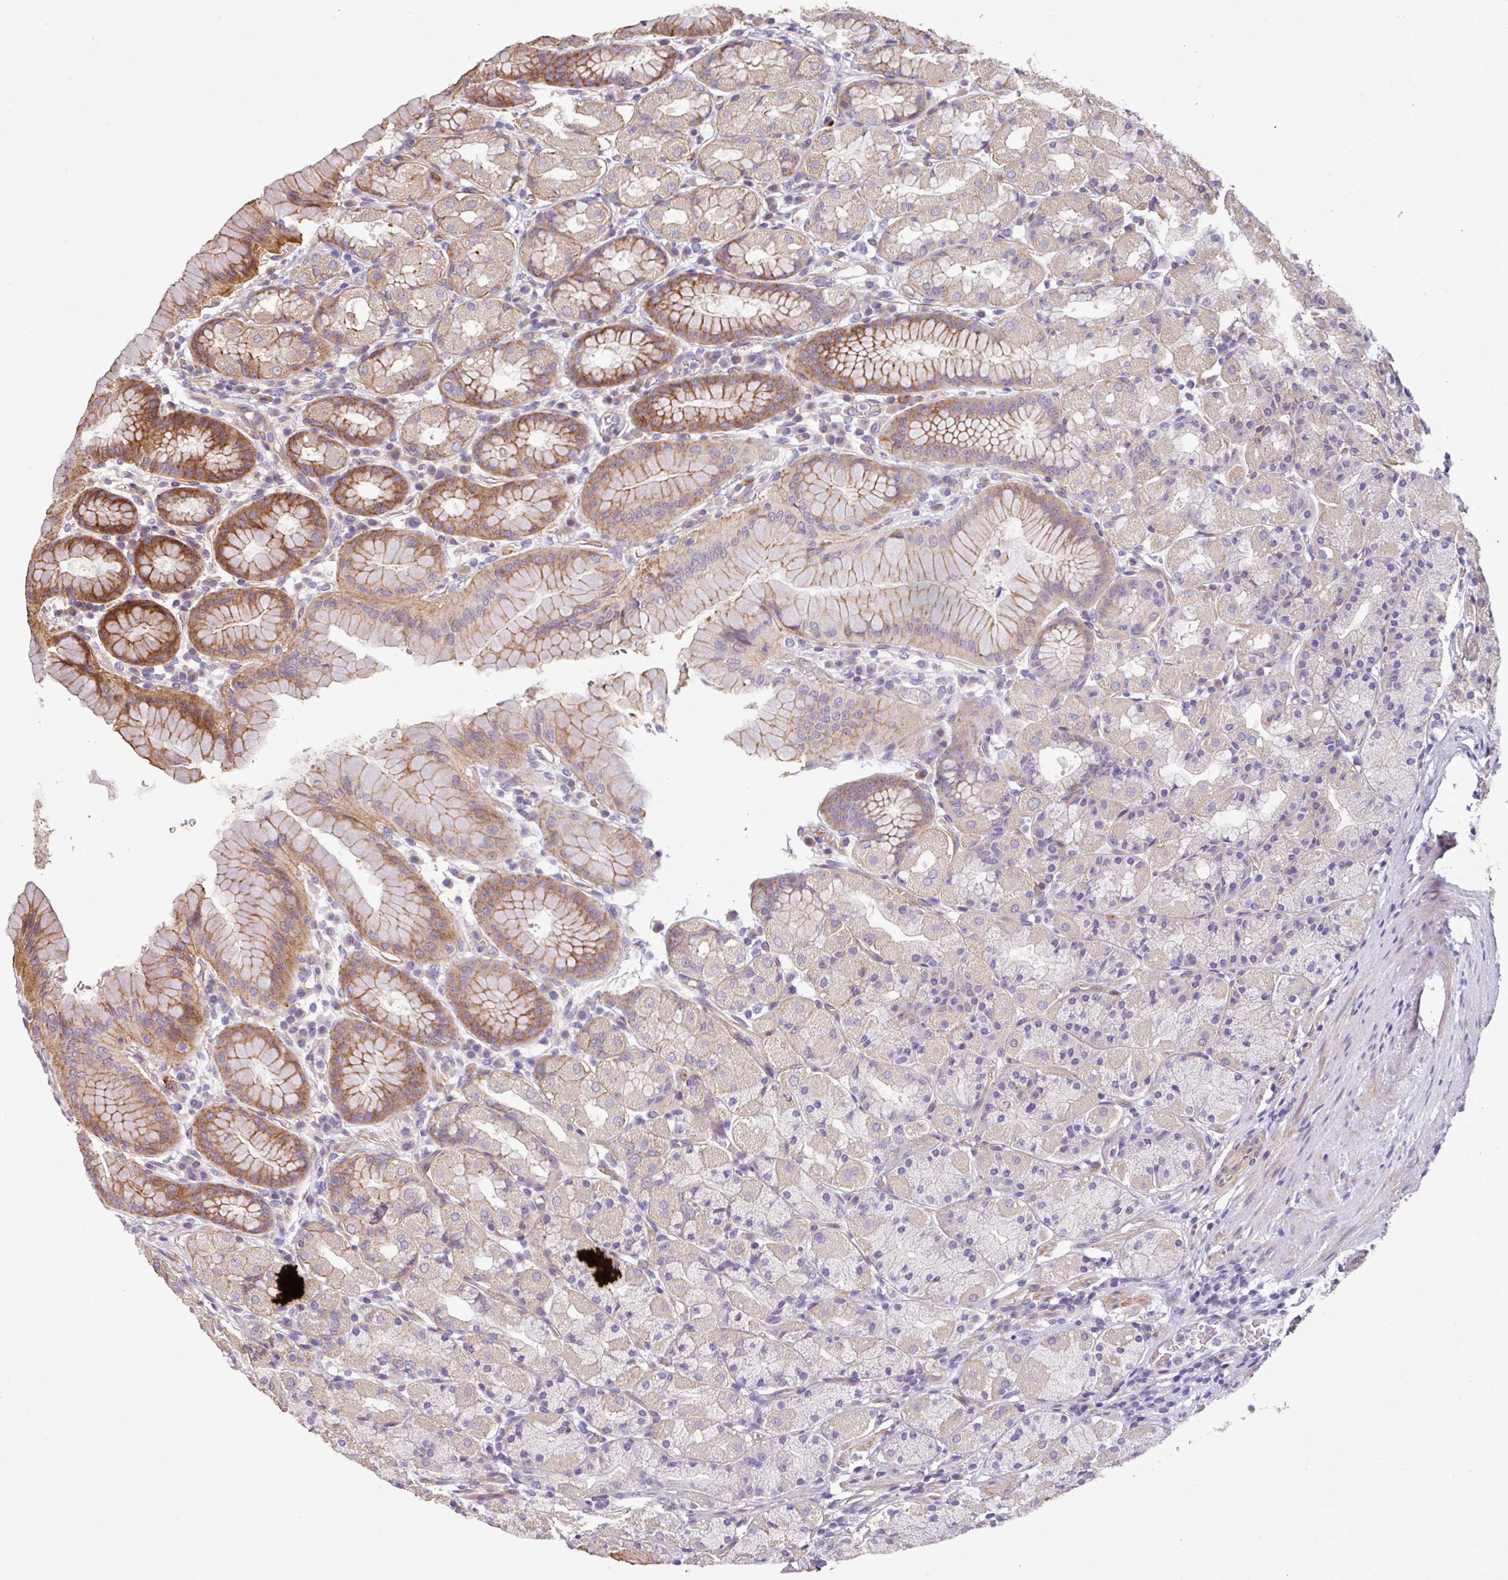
{"staining": {"intensity": "moderate", "quantity": "25%-75%", "location": "cytoplasmic/membranous"}, "tissue": "stomach", "cell_type": "Glandular cells", "image_type": "normal", "snomed": [{"axis": "morphology", "description": "Normal tissue, NOS"}, {"axis": "topography", "description": "Stomach, upper"}, {"axis": "topography", "description": "Stomach"}], "caption": "Immunohistochemical staining of normal stomach displays medium levels of moderate cytoplasmic/membranous expression in about 25%-75% of glandular cells. The protein of interest is shown in brown color, while the nuclei are stained blue.", "gene": "CASS4", "patient": {"sex": "male", "age": 68}}